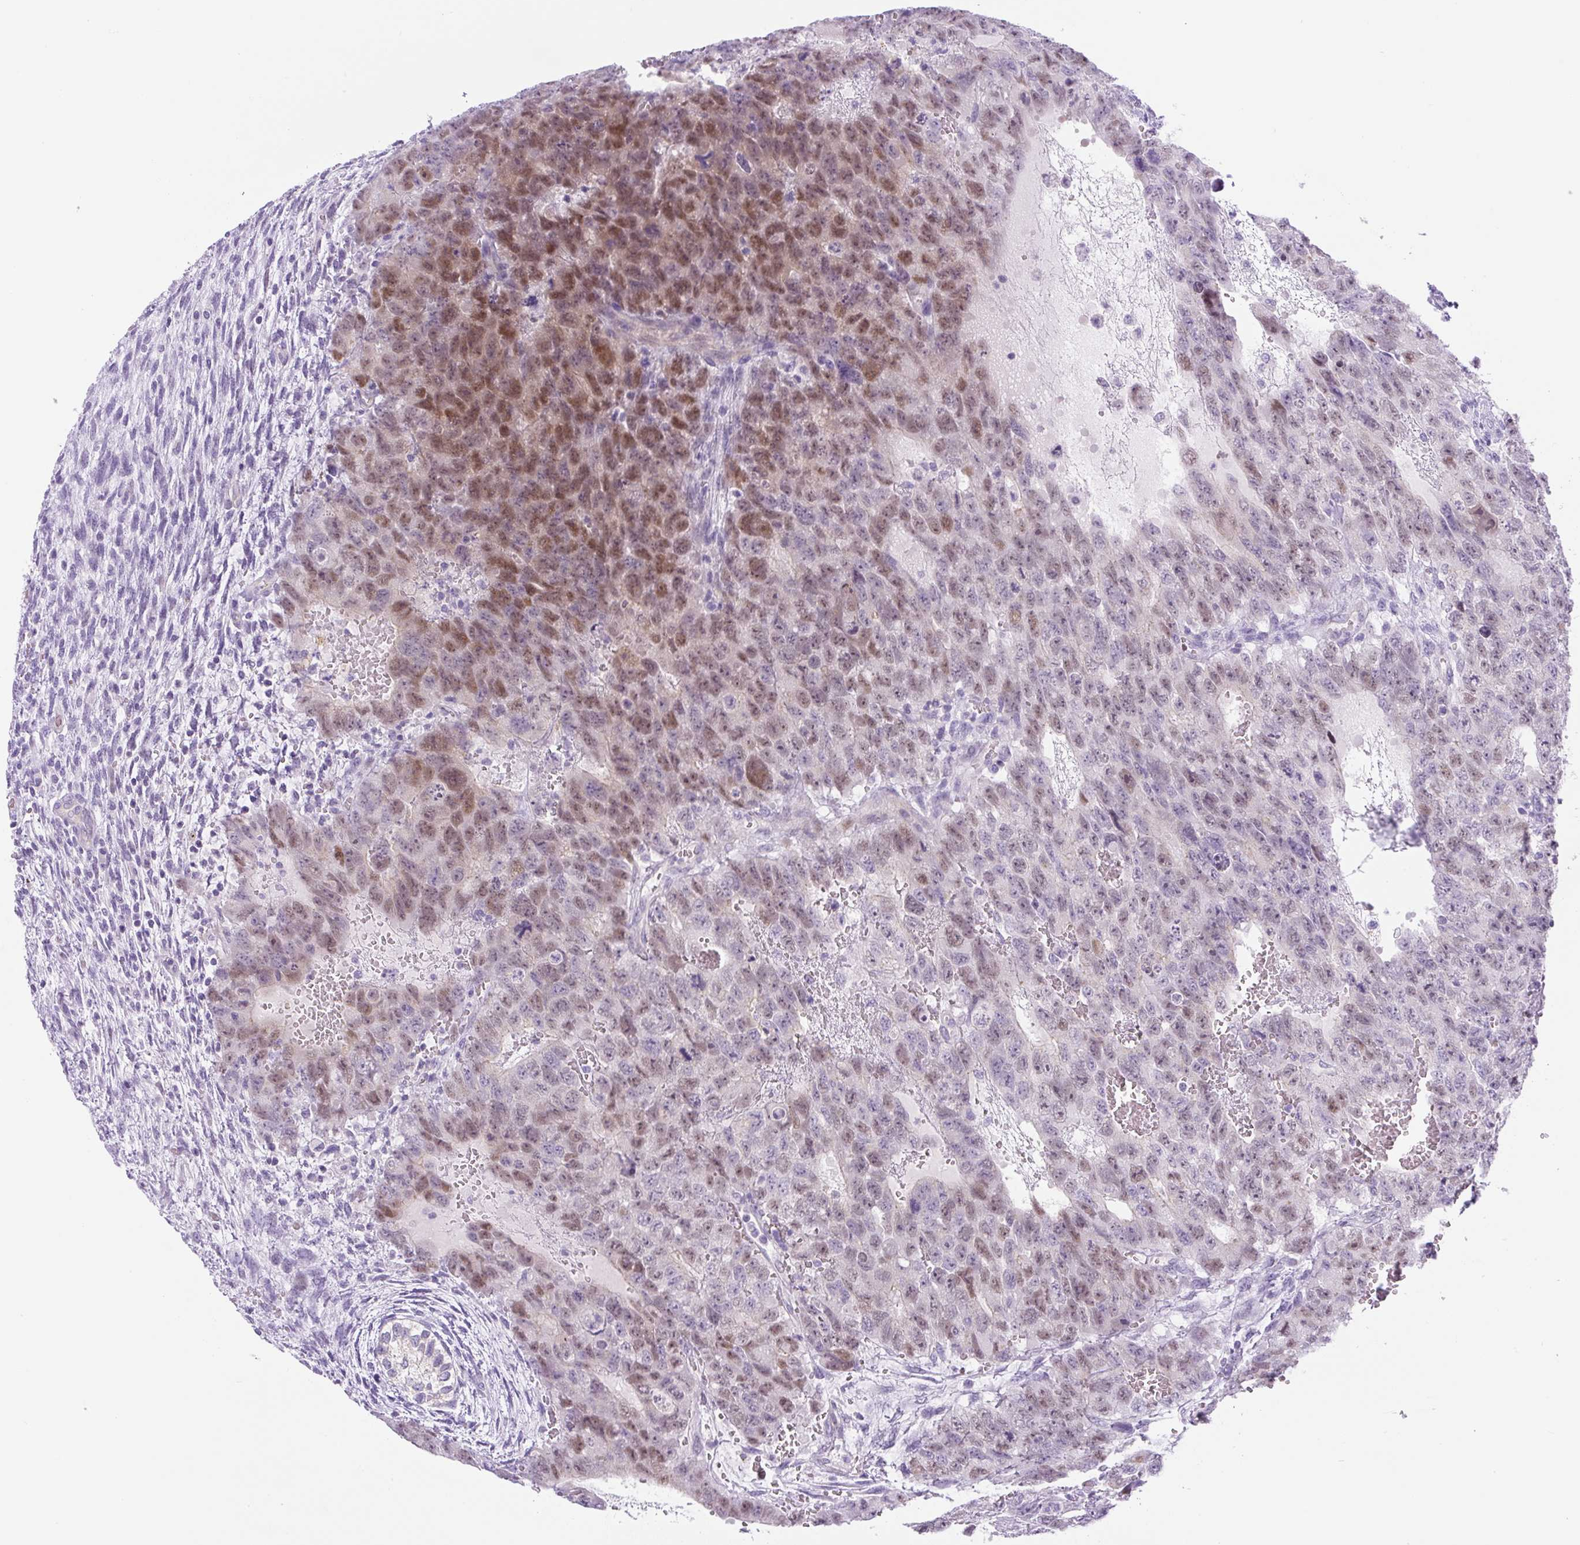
{"staining": {"intensity": "moderate", "quantity": "25%-75%", "location": "nuclear"}, "tissue": "testis cancer", "cell_type": "Tumor cells", "image_type": "cancer", "snomed": [{"axis": "morphology", "description": "Carcinoma, Embryonal, NOS"}, {"axis": "topography", "description": "Testis"}], "caption": "High-magnification brightfield microscopy of testis cancer (embryonal carcinoma) stained with DAB (brown) and counterstained with hematoxylin (blue). tumor cells exhibit moderate nuclear positivity is seen in approximately25%-75% of cells.", "gene": "ADAMTS19", "patient": {"sex": "male", "age": 26}}